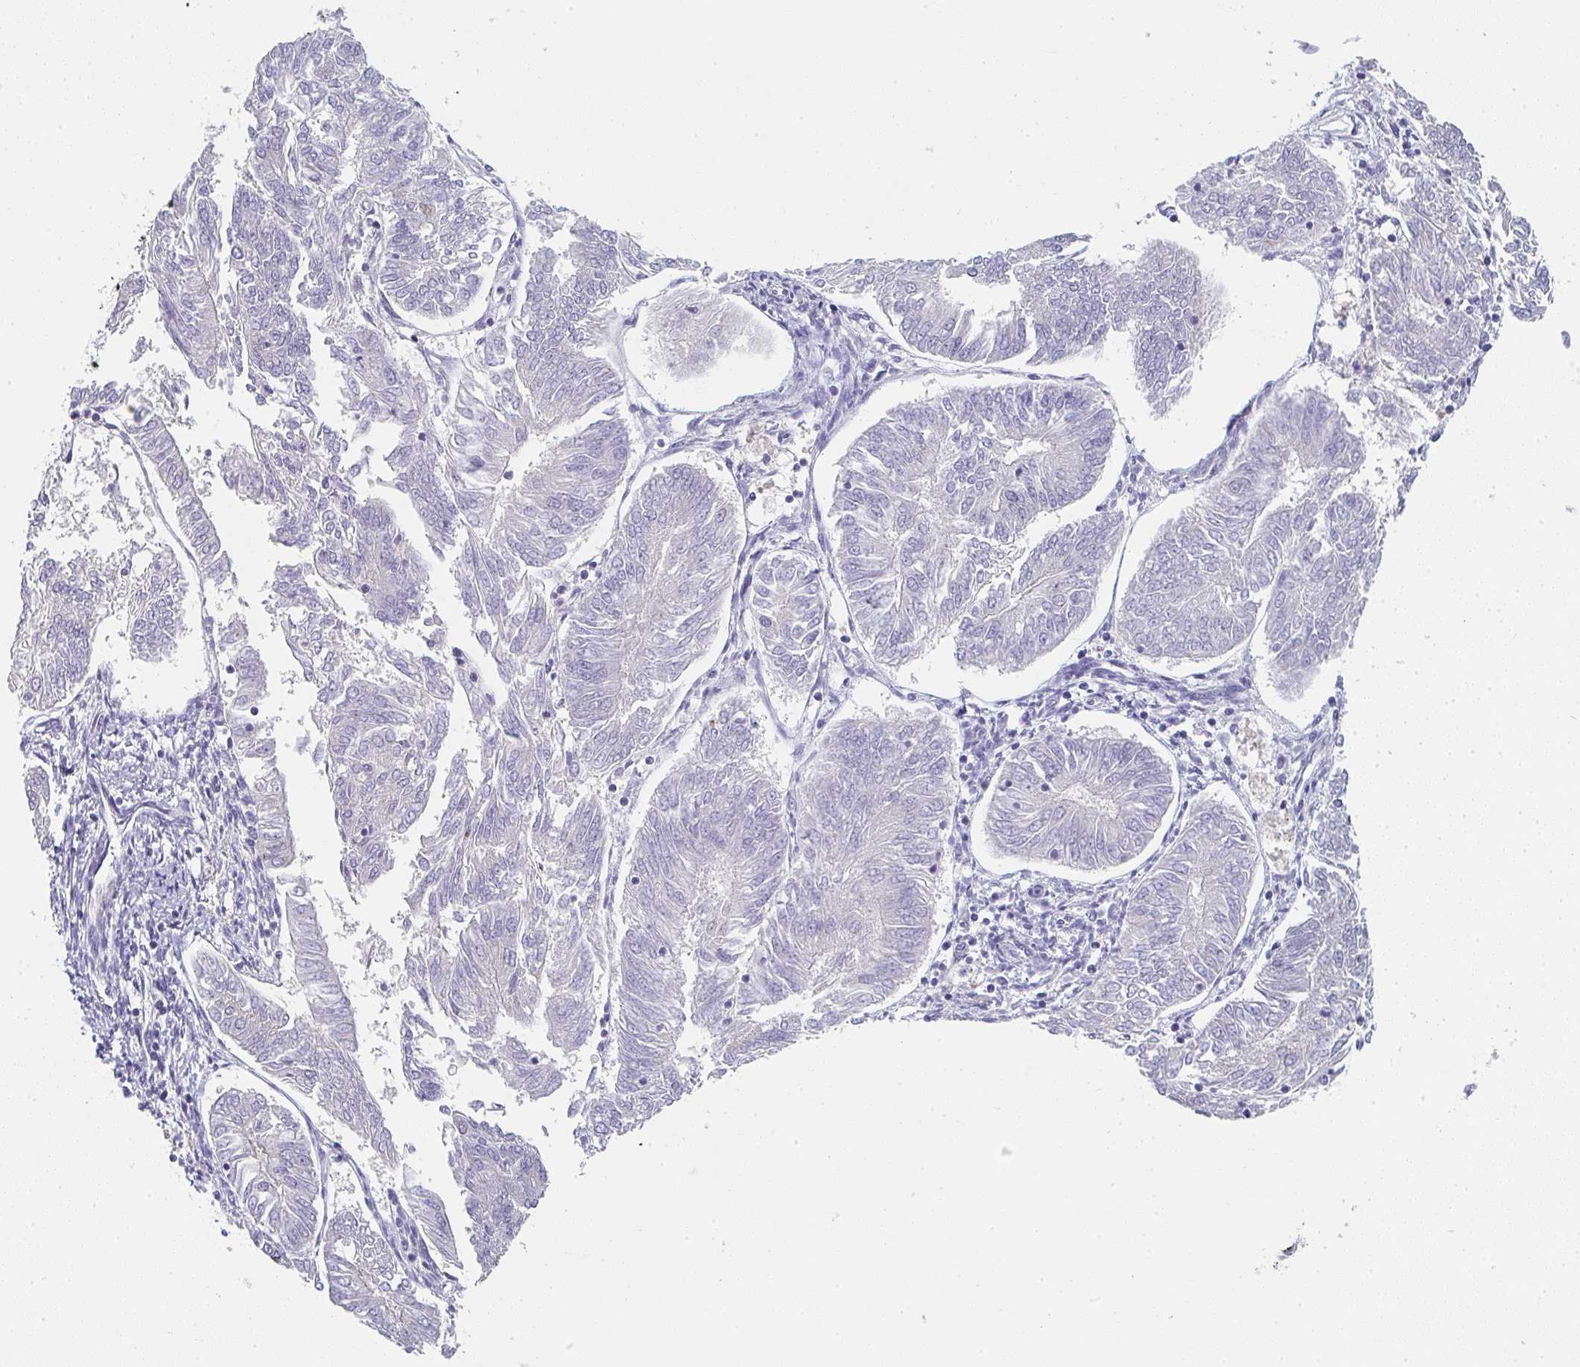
{"staining": {"intensity": "negative", "quantity": "none", "location": "none"}, "tissue": "endometrial cancer", "cell_type": "Tumor cells", "image_type": "cancer", "snomed": [{"axis": "morphology", "description": "Adenocarcinoma, NOS"}, {"axis": "topography", "description": "Endometrium"}], "caption": "This is a photomicrograph of immunohistochemistry staining of adenocarcinoma (endometrial), which shows no positivity in tumor cells.", "gene": "CHMP5", "patient": {"sex": "female", "age": 58}}